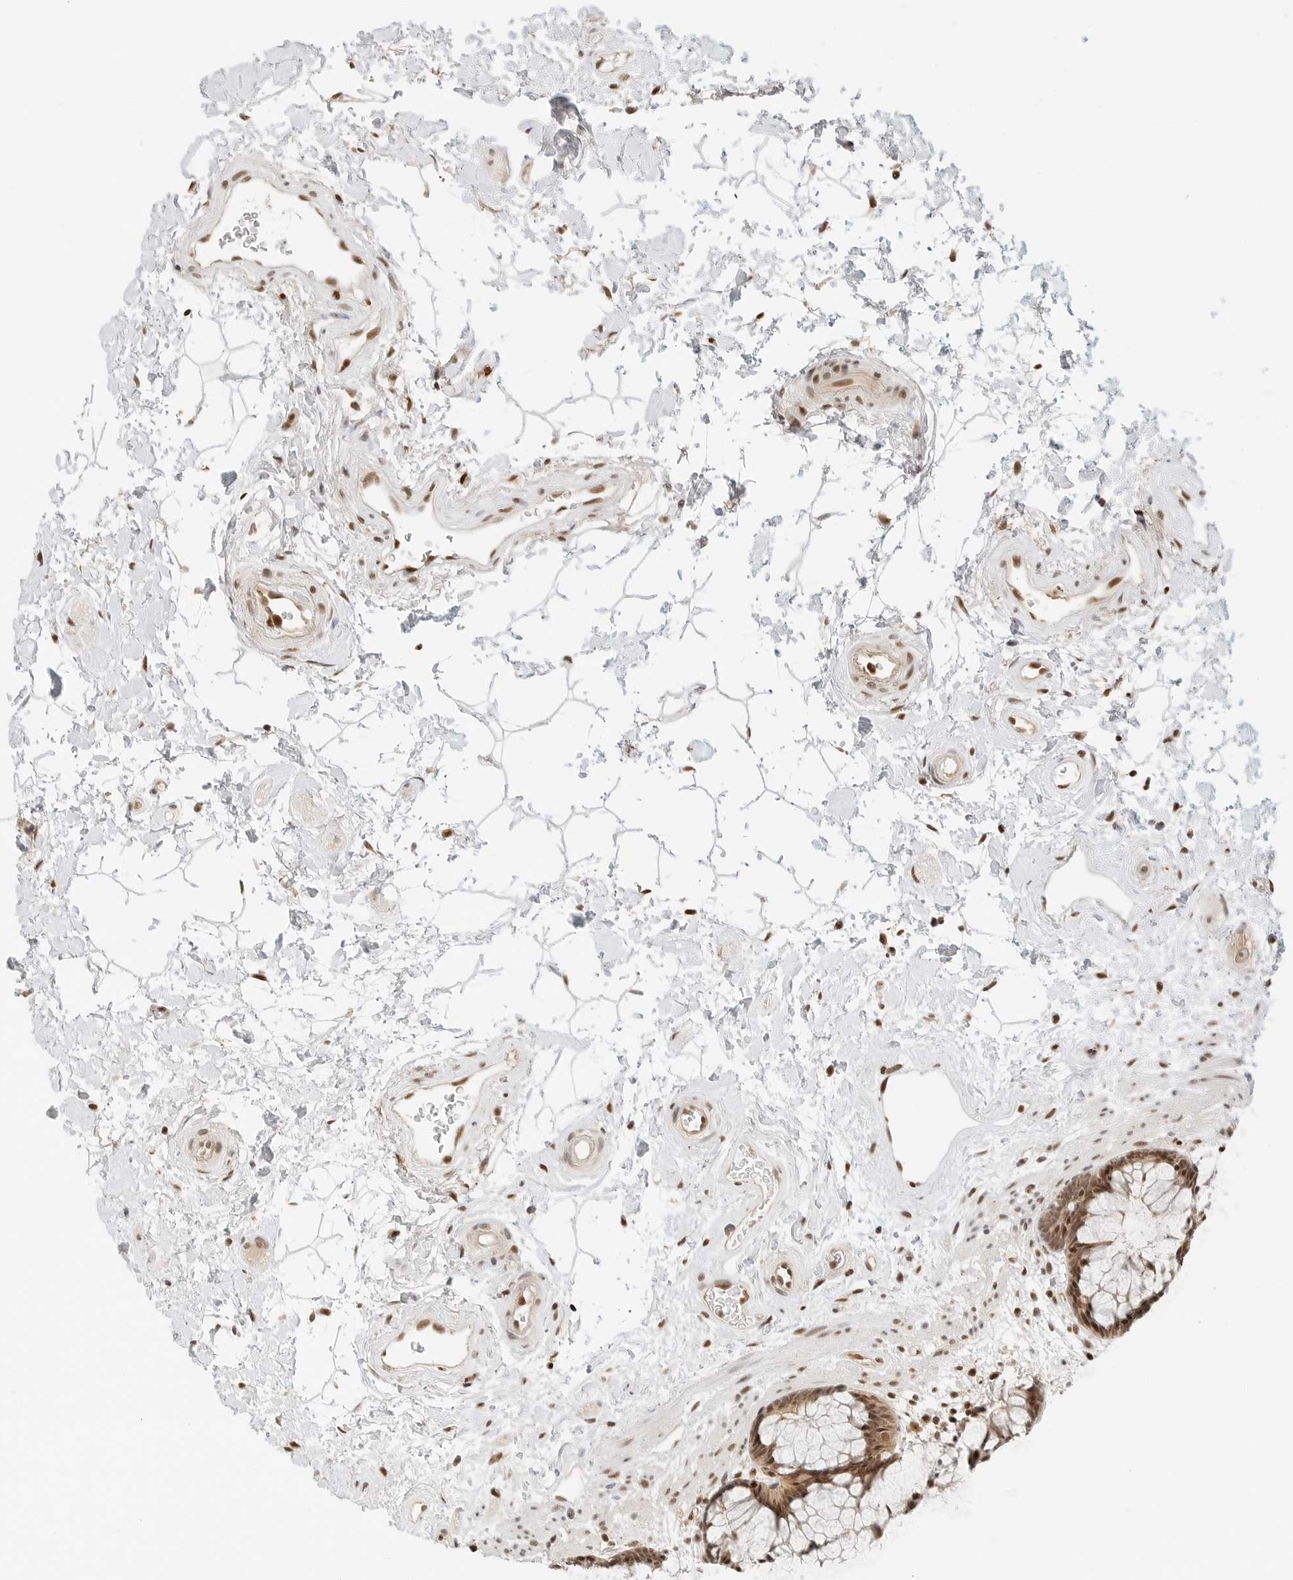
{"staining": {"intensity": "moderate", "quantity": ">75%", "location": "cytoplasmic/membranous,nuclear"}, "tissue": "rectum", "cell_type": "Glandular cells", "image_type": "normal", "snomed": [{"axis": "morphology", "description": "Normal tissue, NOS"}, {"axis": "topography", "description": "Rectum"}], "caption": "About >75% of glandular cells in normal human rectum exhibit moderate cytoplasmic/membranous,nuclear protein positivity as visualized by brown immunohistochemical staining.", "gene": "CRTC2", "patient": {"sex": "male", "age": 51}}